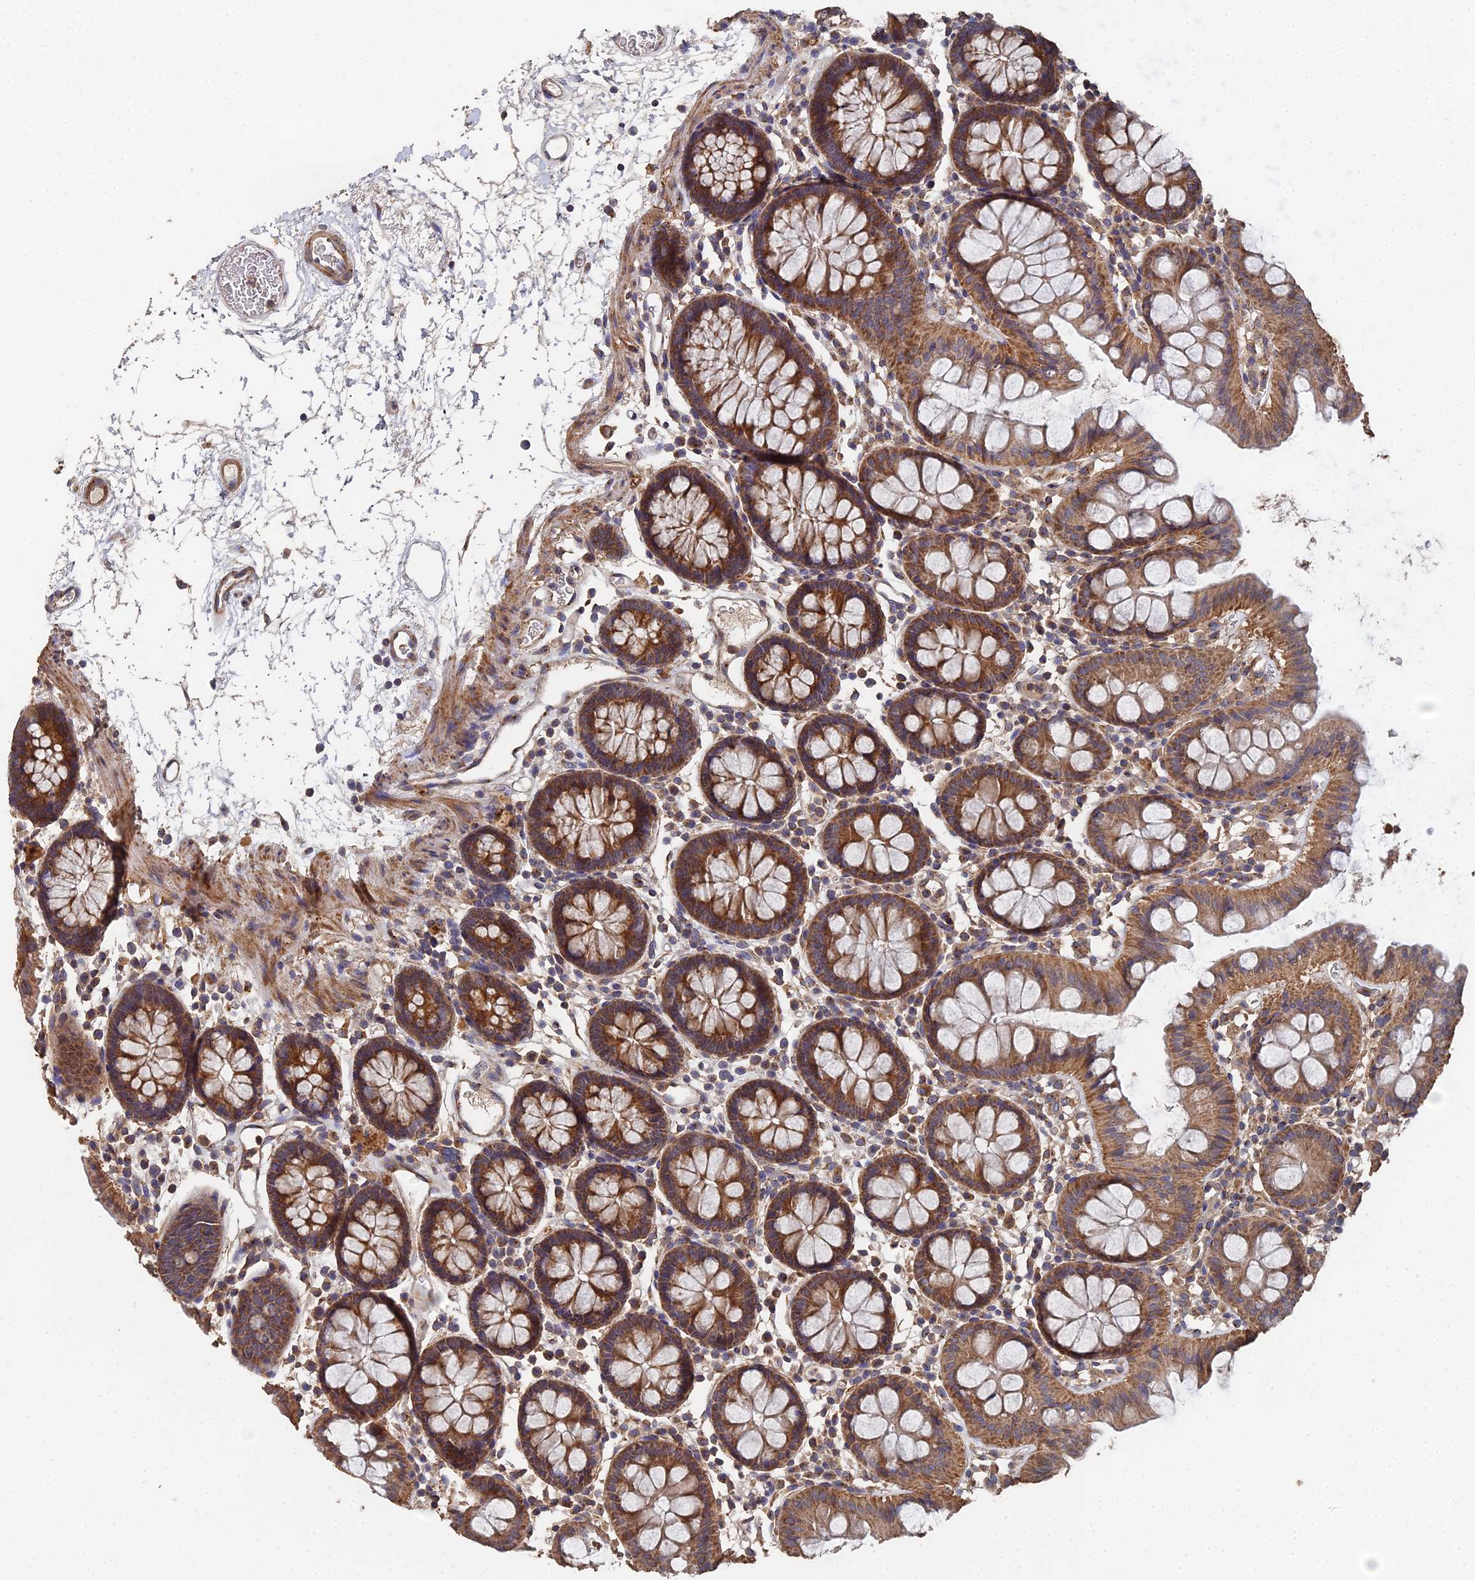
{"staining": {"intensity": "moderate", "quantity": ">75%", "location": "cytoplasmic/membranous"}, "tissue": "colon", "cell_type": "Endothelial cells", "image_type": "normal", "snomed": [{"axis": "morphology", "description": "Normal tissue, NOS"}, {"axis": "topography", "description": "Colon"}], "caption": "Immunohistochemical staining of unremarkable colon shows medium levels of moderate cytoplasmic/membranous staining in approximately >75% of endothelial cells. The staining is performed using DAB brown chromogen to label protein expression. The nuclei are counter-stained blue using hematoxylin.", "gene": "SPANXN4", "patient": {"sex": "male", "age": 75}}